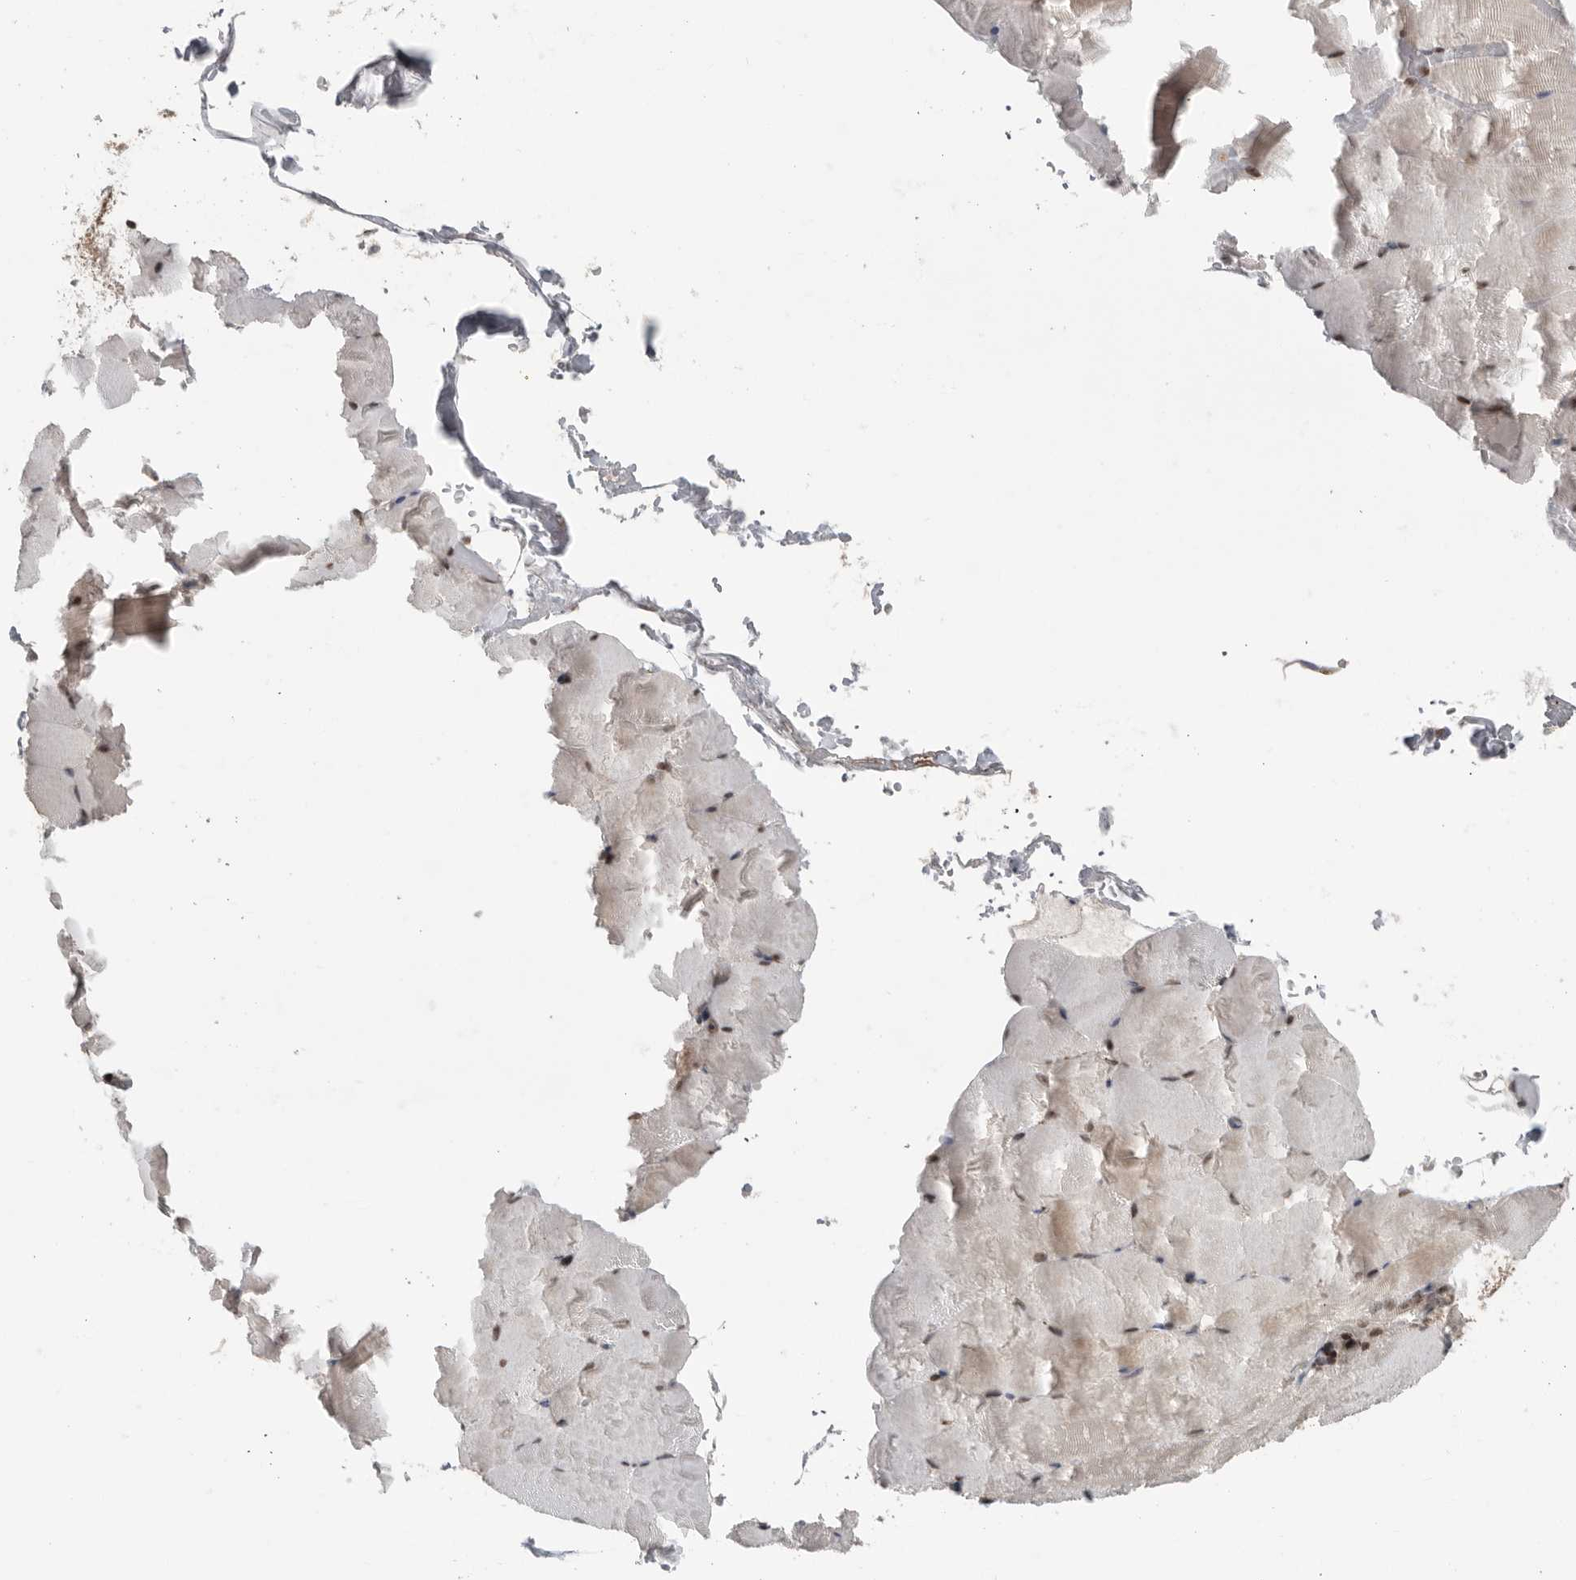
{"staining": {"intensity": "moderate", "quantity": "<25%", "location": "nuclear"}, "tissue": "skeletal muscle", "cell_type": "Myocytes", "image_type": "normal", "snomed": [{"axis": "morphology", "description": "Normal tissue, NOS"}, {"axis": "topography", "description": "Skeletal muscle"}, {"axis": "topography", "description": "Parathyroid gland"}], "caption": "High-power microscopy captured an IHC photomicrograph of unremarkable skeletal muscle, revealing moderate nuclear positivity in approximately <25% of myocytes.", "gene": "KLK5", "patient": {"sex": "female", "age": 37}}